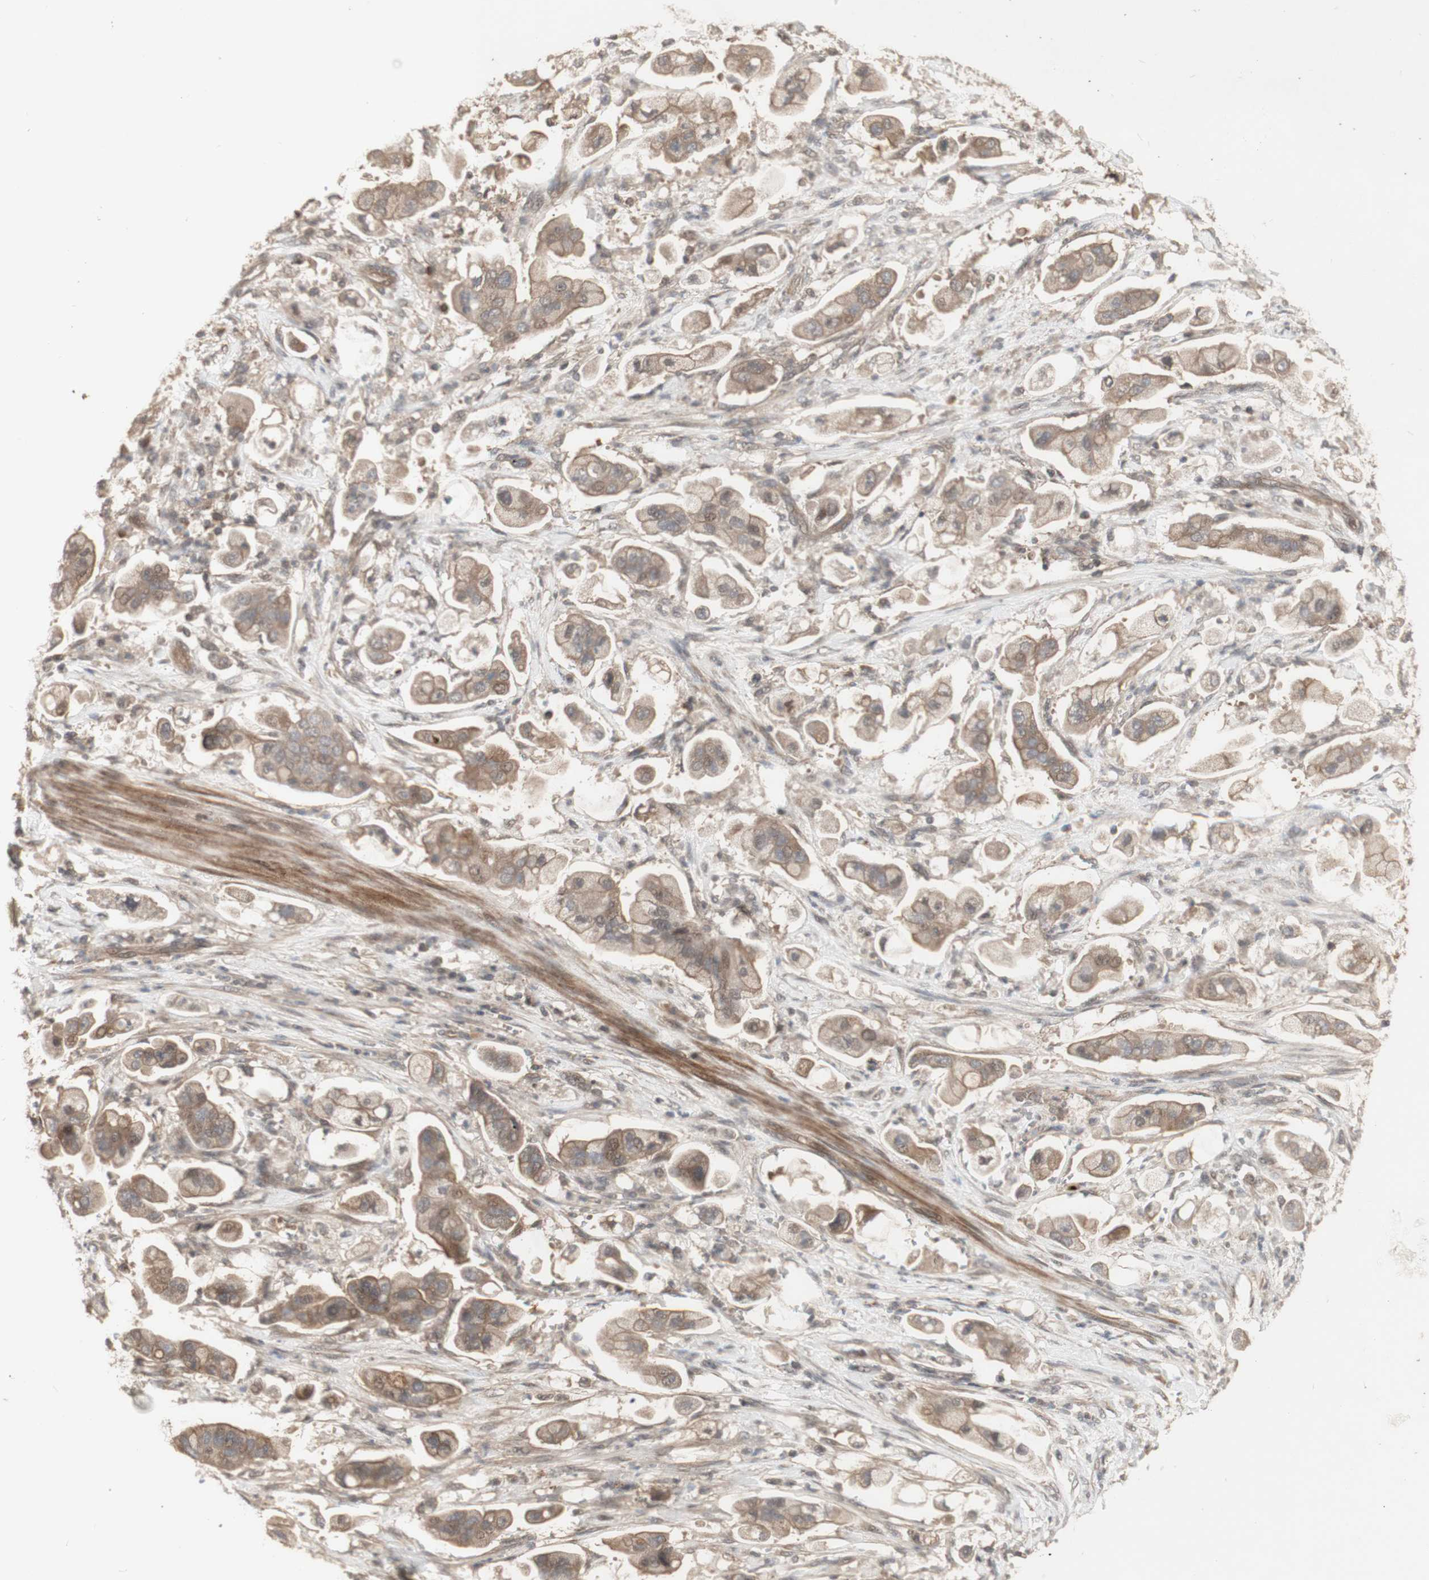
{"staining": {"intensity": "weak", "quantity": ">75%", "location": "cytoplasmic/membranous,nuclear"}, "tissue": "stomach cancer", "cell_type": "Tumor cells", "image_type": "cancer", "snomed": [{"axis": "morphology", "description": "Adenocarcinoma, NOS"}, {"axis": "topography", "description": "Stomach"}], "caption": "Human stomach cancer (adenocarcinoma) stained with a brown dye exhibits weak cytoplasmic/membranous and nuclear positive expression in approximately >75% of tumor cells.", "gene": "ALOX12", "patient": {"sex": "male", "age": 62}}